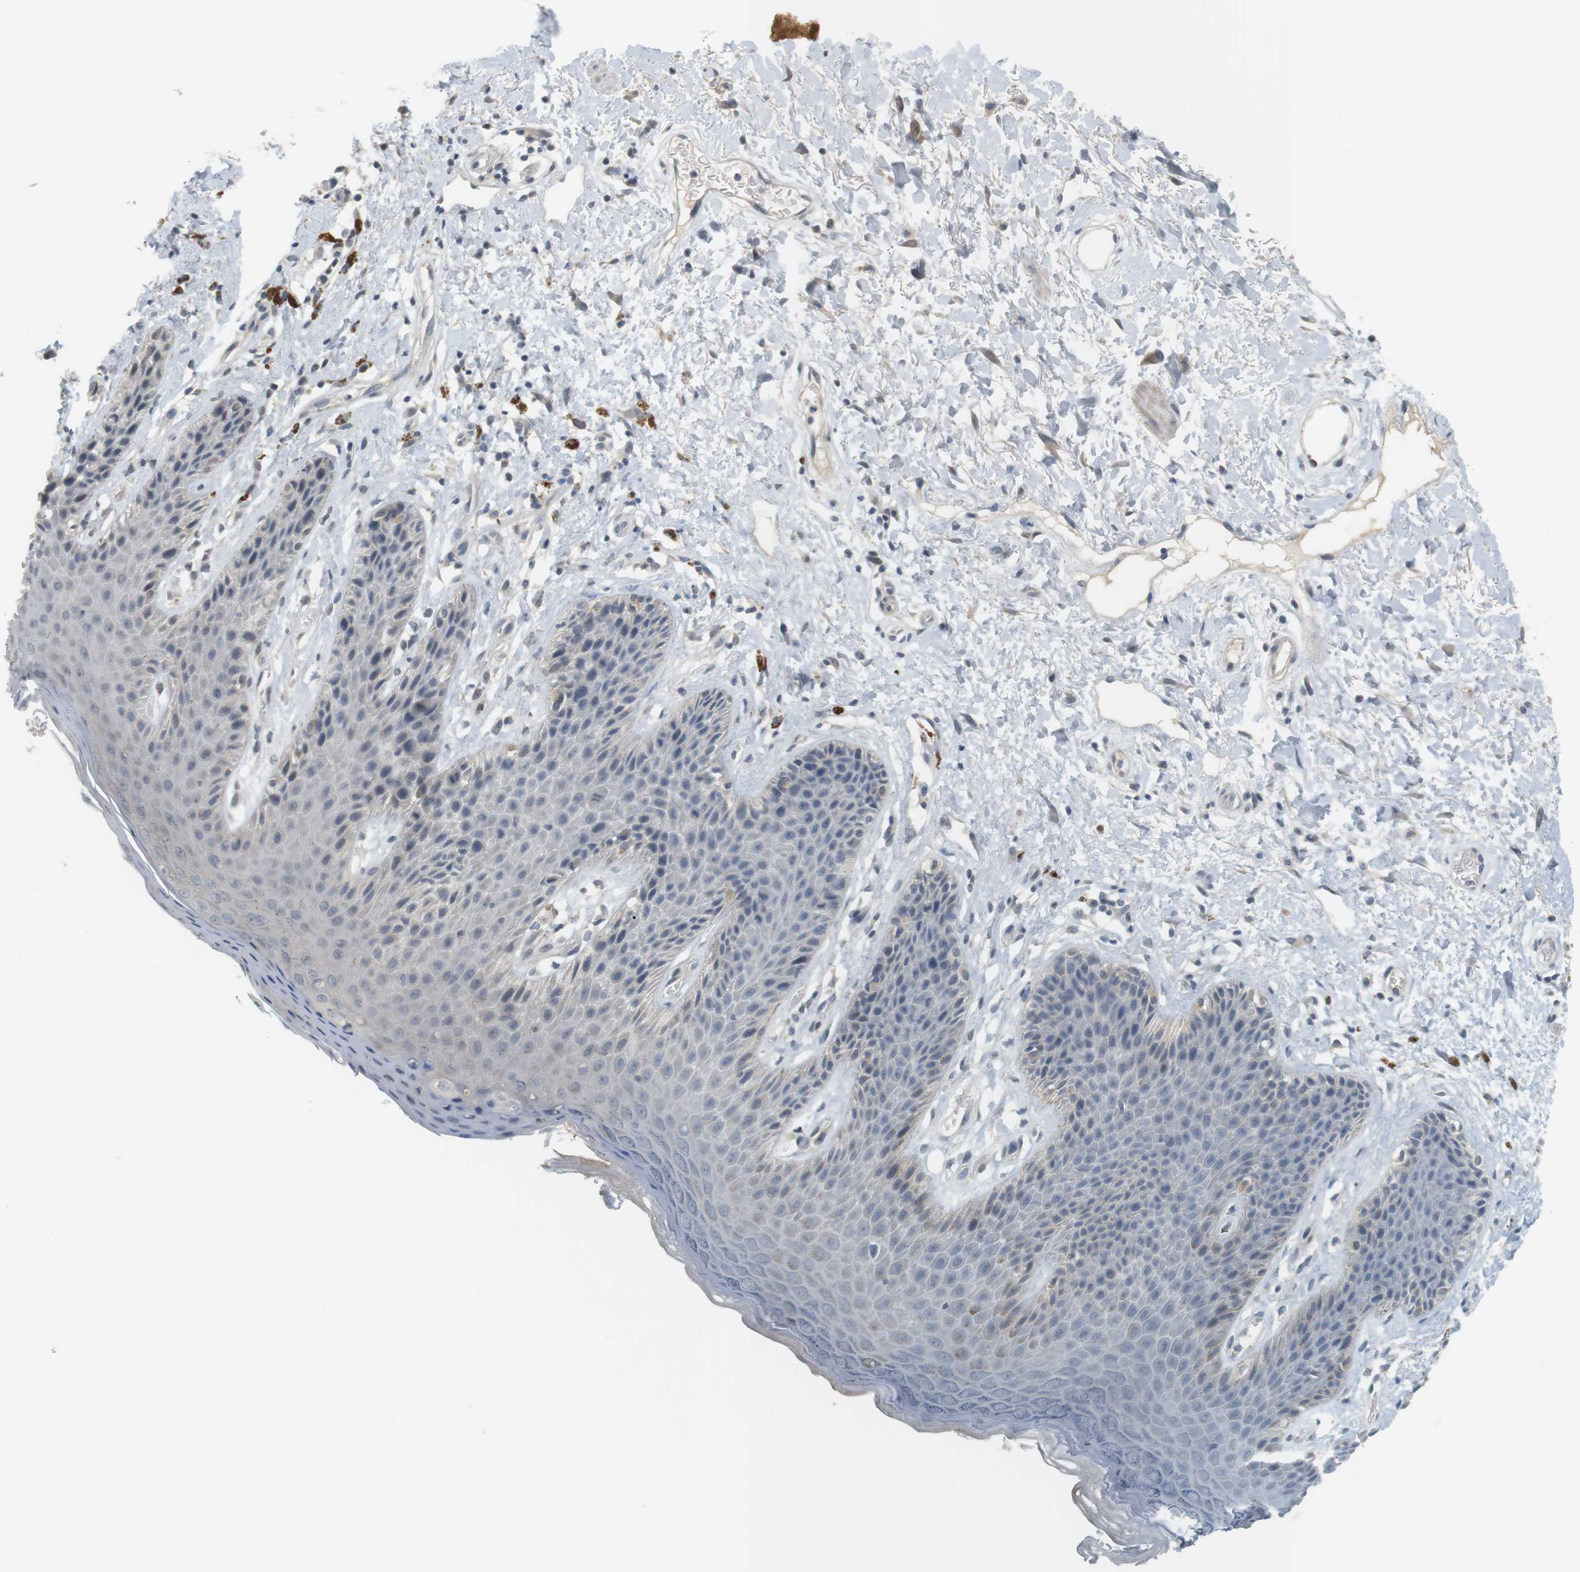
{"staining": {"intensity": "negative", "quantity": "none", "location": "none"}, "tissue": "skin", "cell_type": "Epidermal cells", "image_type": "normal", "snomed": [{"axis": "morphology", "description": "Normal tissue, NOS"}, {"axis": "topography", "description": "Anal"}], "caption": "The micrograph demonstrates no significant staining in epidermal cells of skin.", "gene": "CREB3L2", "patient": {"sex": "female", "age": 46}}